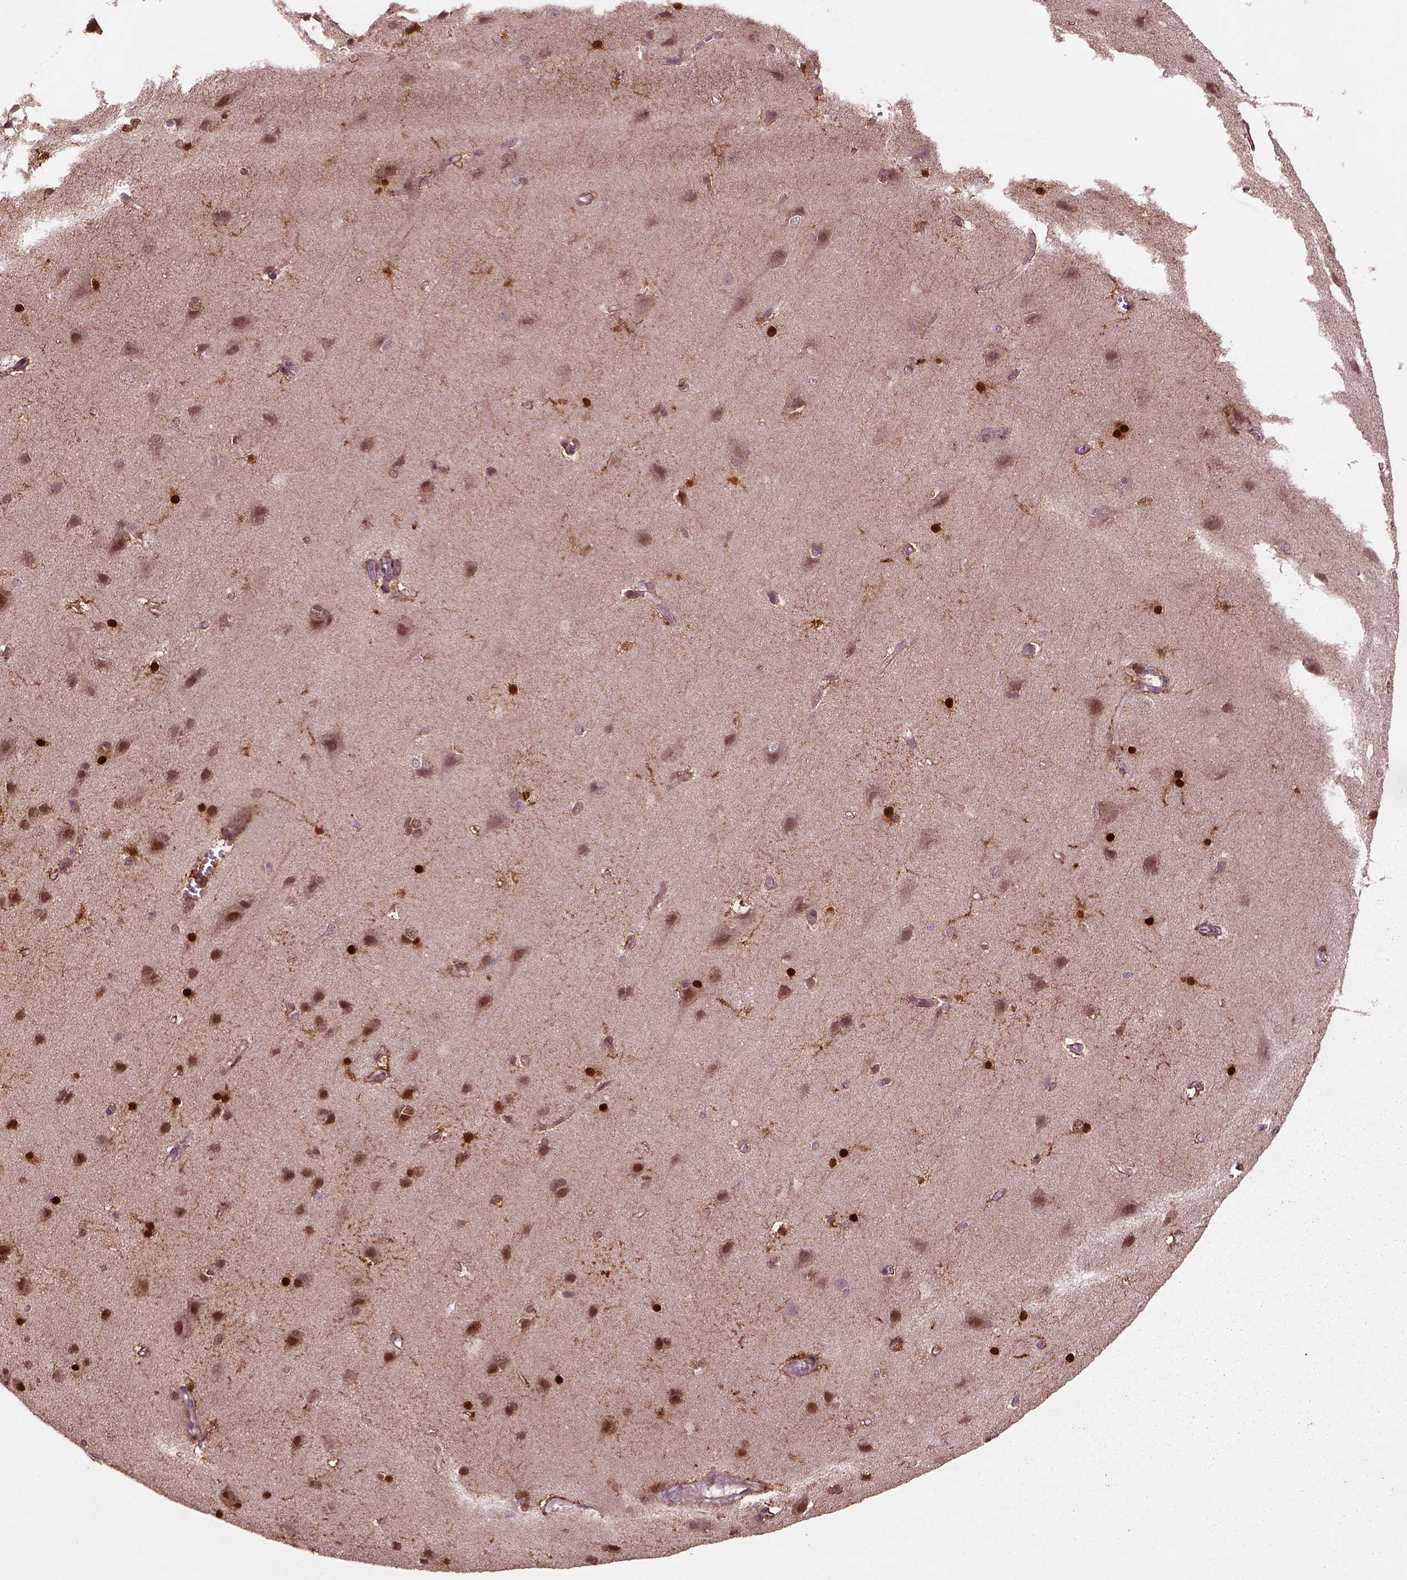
{"staining": {"intensity": "negative", "quantity": "none", "location": "none"}, "tissue": "cerebral cortex", "cell_type": "Endothelial cells", "image_type": "normal", "snomed": [{"axis": "morphology", "description": "Normal tissue, NOS"}, {"axis": "topography", "description": "Cerebral cortex"}], "caption": "A micrograph of cerebral cortex stained for a protein shows no brown staining in endothelial cells. (Stains: DAB immunohistochemistry with hematoxylin counter stain, Microscopy: brightfield microscopy at high magnification).", "gene": "SRI", "patient": {"sex": "male", "age": 37}}